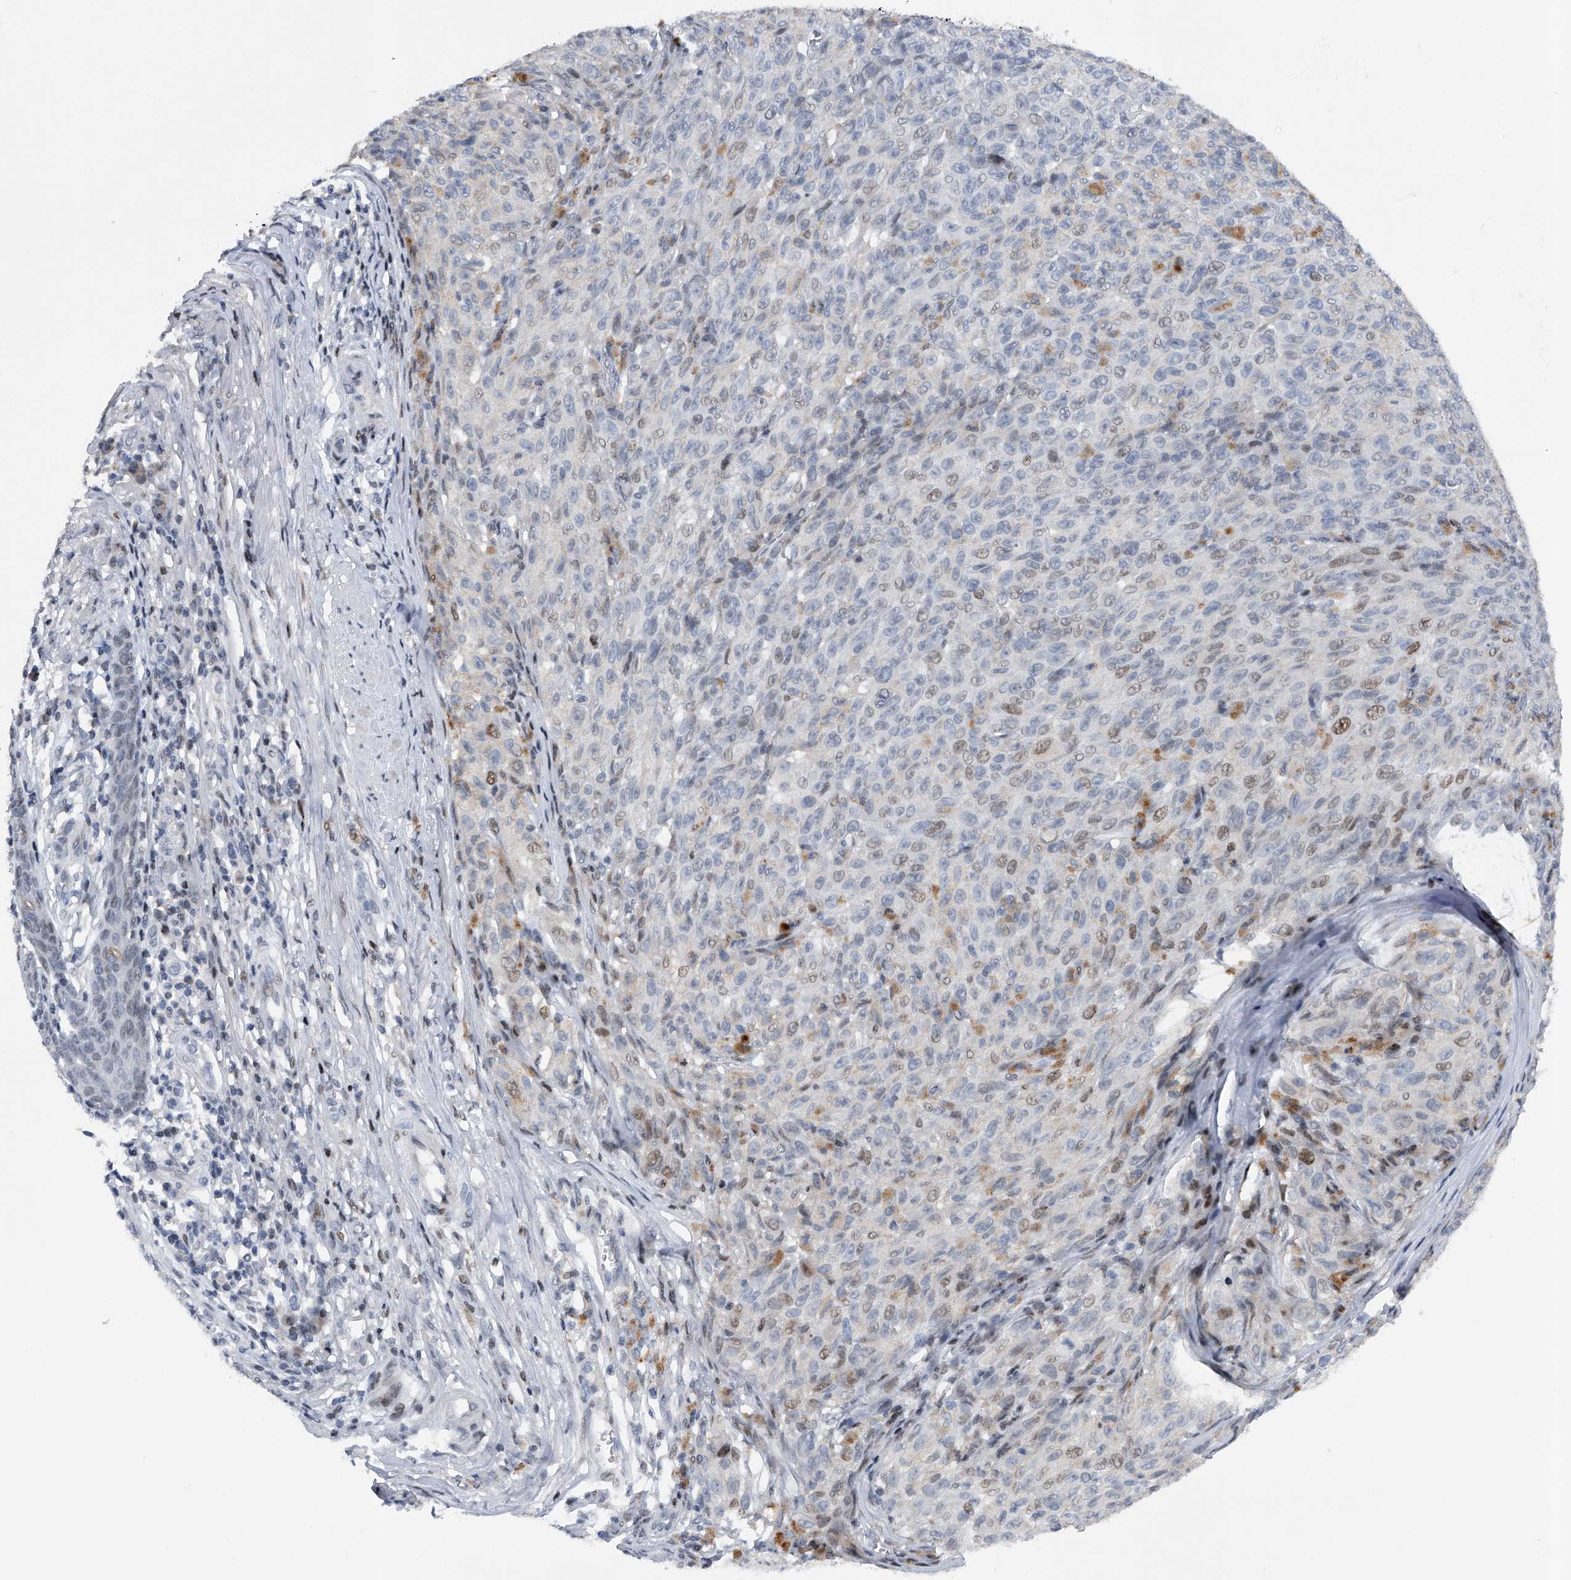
{"staining": {"intensity": "negative", "quantity": "none", "location": "none"}, "tissue": "melanoma", "cell_type": "Tumor cells", "image_type": "cancer", "snomed": [{"axis": "morphology", "description": "Malignant melanoma, NOS"}, {"axis": "topography", "description": "Skin"}], "caption": "Histopathology image shows no protein expression in tumor cells of malignant melanoma tissue.", "gene": "RWDD2A", "patient": {"sex": "female", "age": 82}}